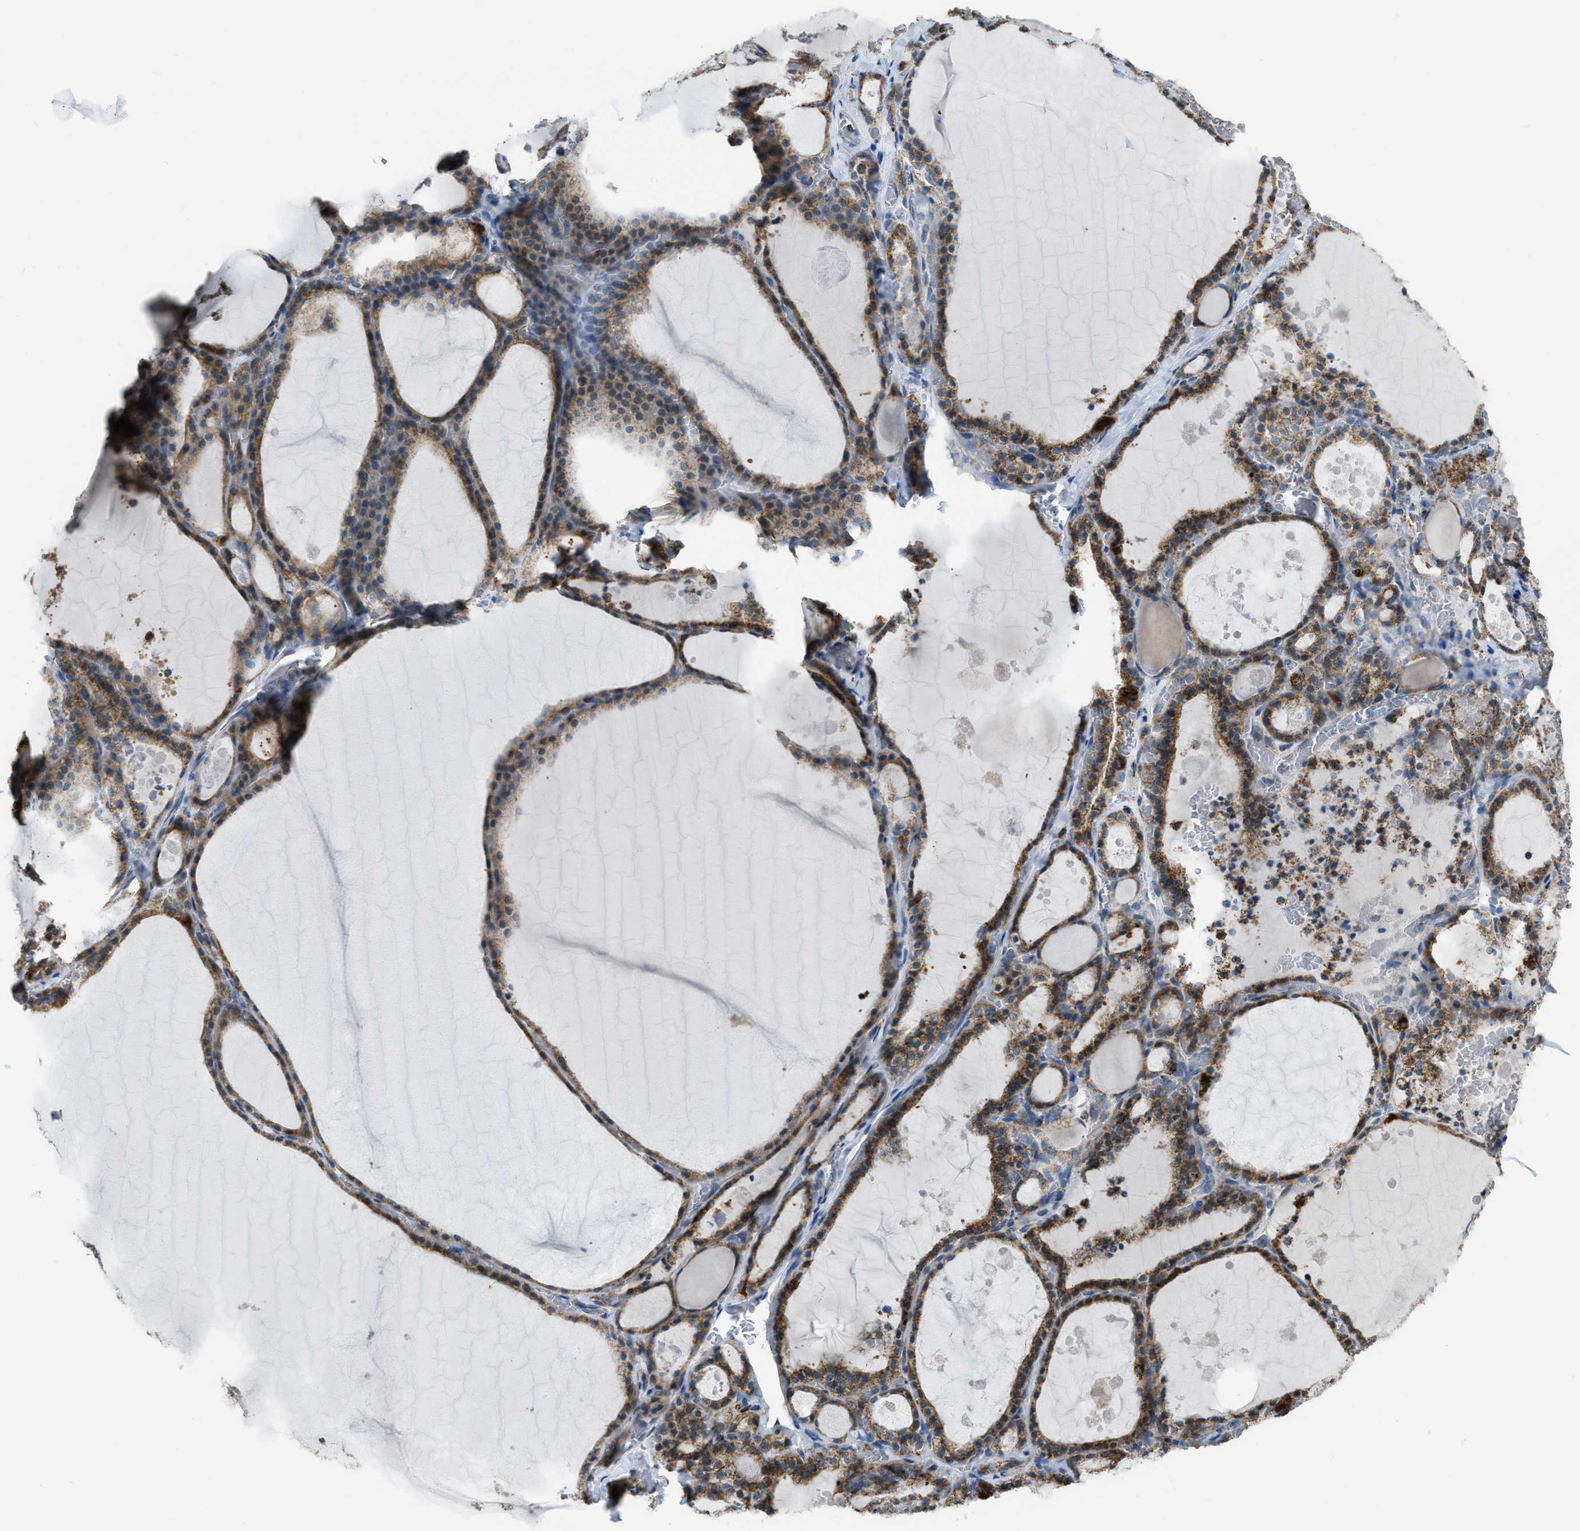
{"staining": {"intensity": "moderate", "quantity": ">75%", "location": "cytoplasmic/membranous"}, "tissue": "thyroid gland", "cell_type": "Glandular cells", "image_type": "normal", "snomed": [{"axis": "morphology", "description": "Normal tissue, NOS"}, {"axis": "topography", "description": "Thyroid gland"}], "caption": "Brown immunohistochemical staining in unremarkable human thyroid gland shows moderate cytoplasmic/membranous staining in approximately >75% of glandular cells. (DAB (3,3'-diaminobenzidine) IHC, brown staining for protein, blue staining for nuclei).", "gene": "ETFB", "patient": {"sex": "male", "age": 56}}